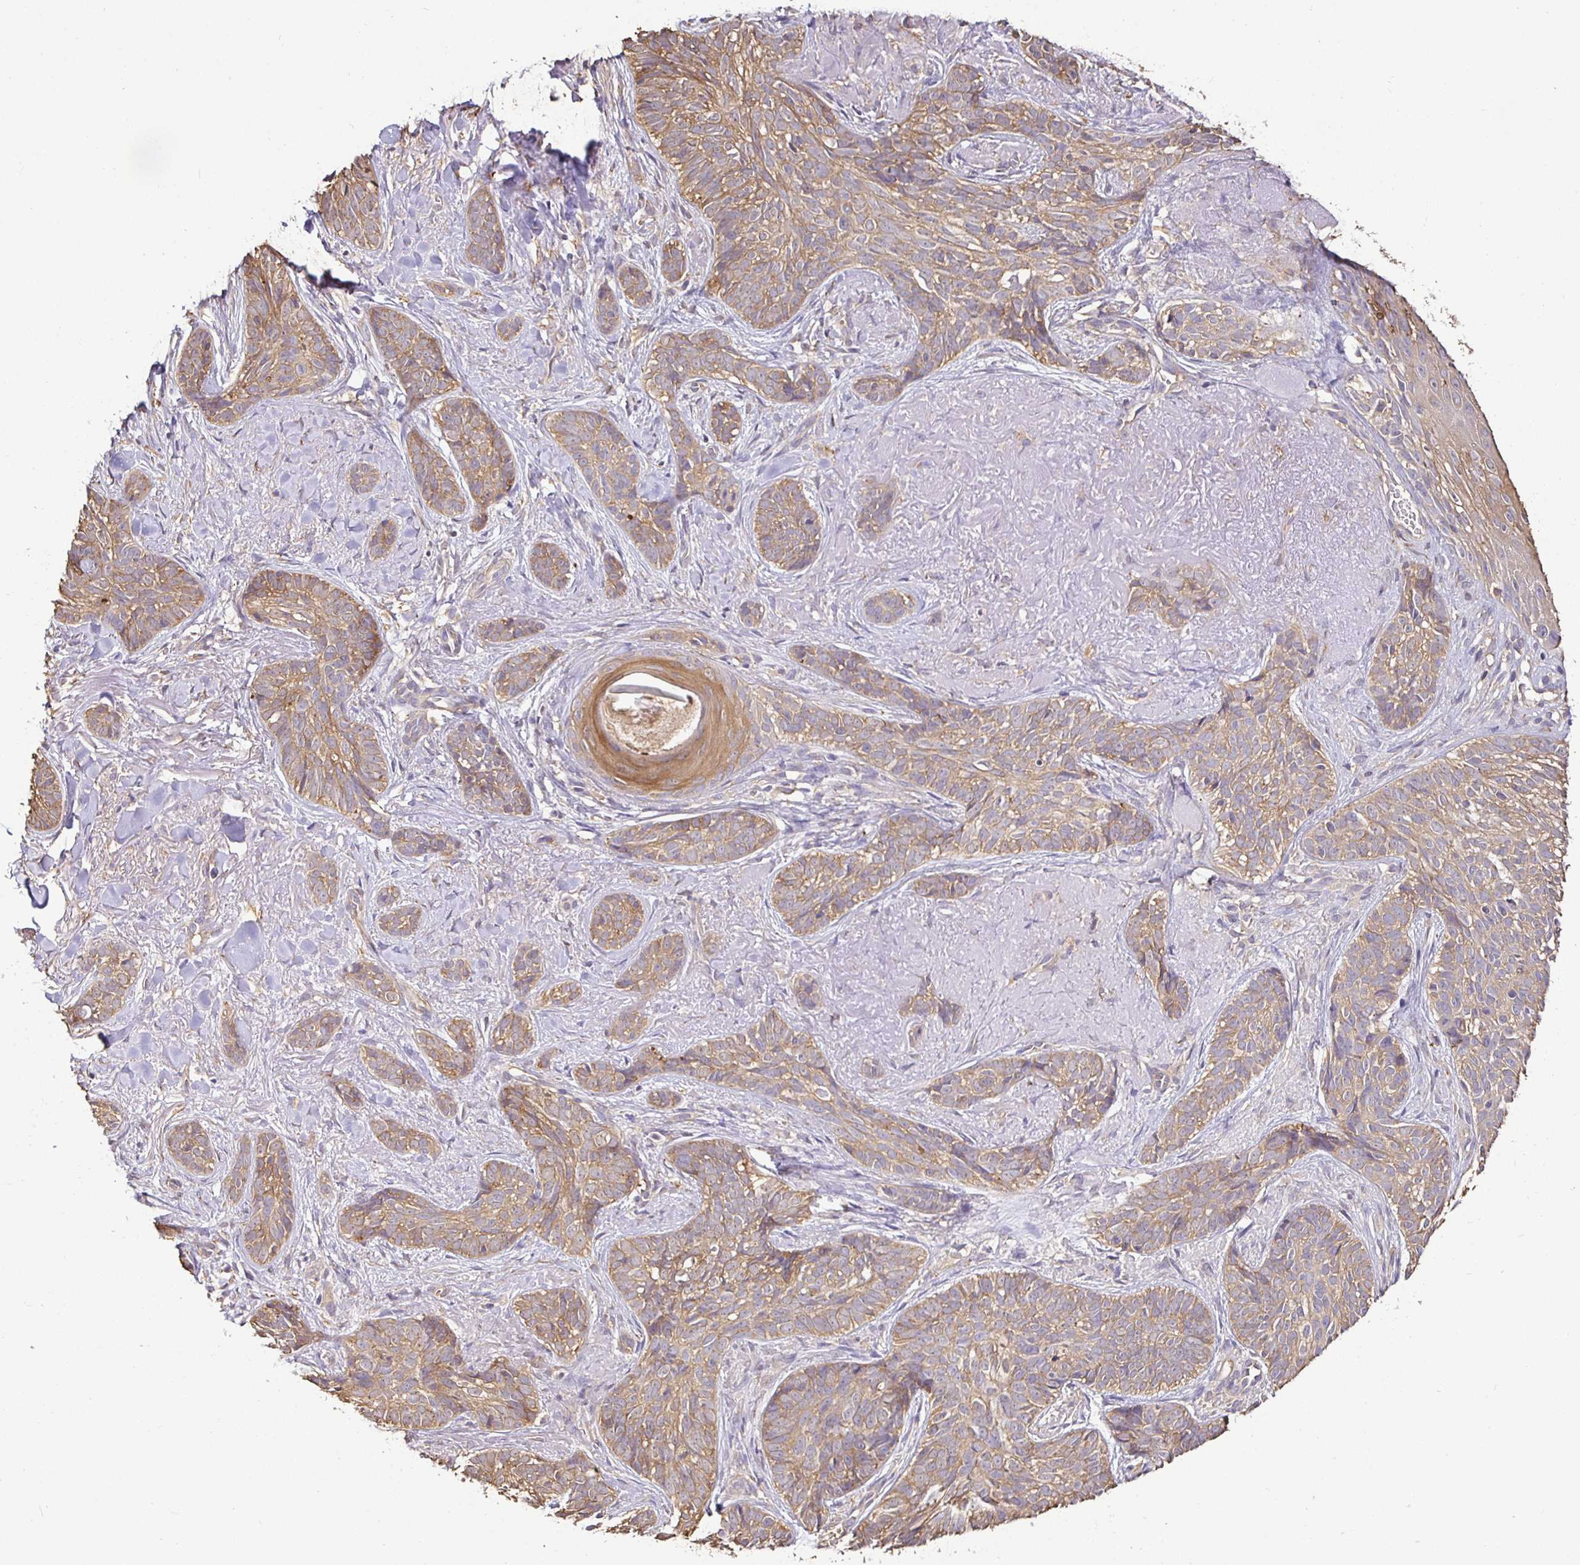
{"staining": {"intensity": "weak", "quantity": ">75%", "location": "cytoplasmic/membranous"}, "tissue": "skin cancer", "cell_type": "Tumor cells", "image_type": "cancer", "snomed": [{"axis": "morphology", "description": "Basal cell carcinoma"}, {"axis": "morphology", "description": "BCC, high aggressive"}, {"axis": "topography", "description": "Skin"}], "caption": "A high-resolution image shows immunohistochemistry staining of skin cancer (basal cell carcinoma), which shows weak cytoplasmic/membranous positivity in about >75% of tumor cells.", "gene": "MAPK8IP3", "patient": {"sex": "female", "age": 79}}